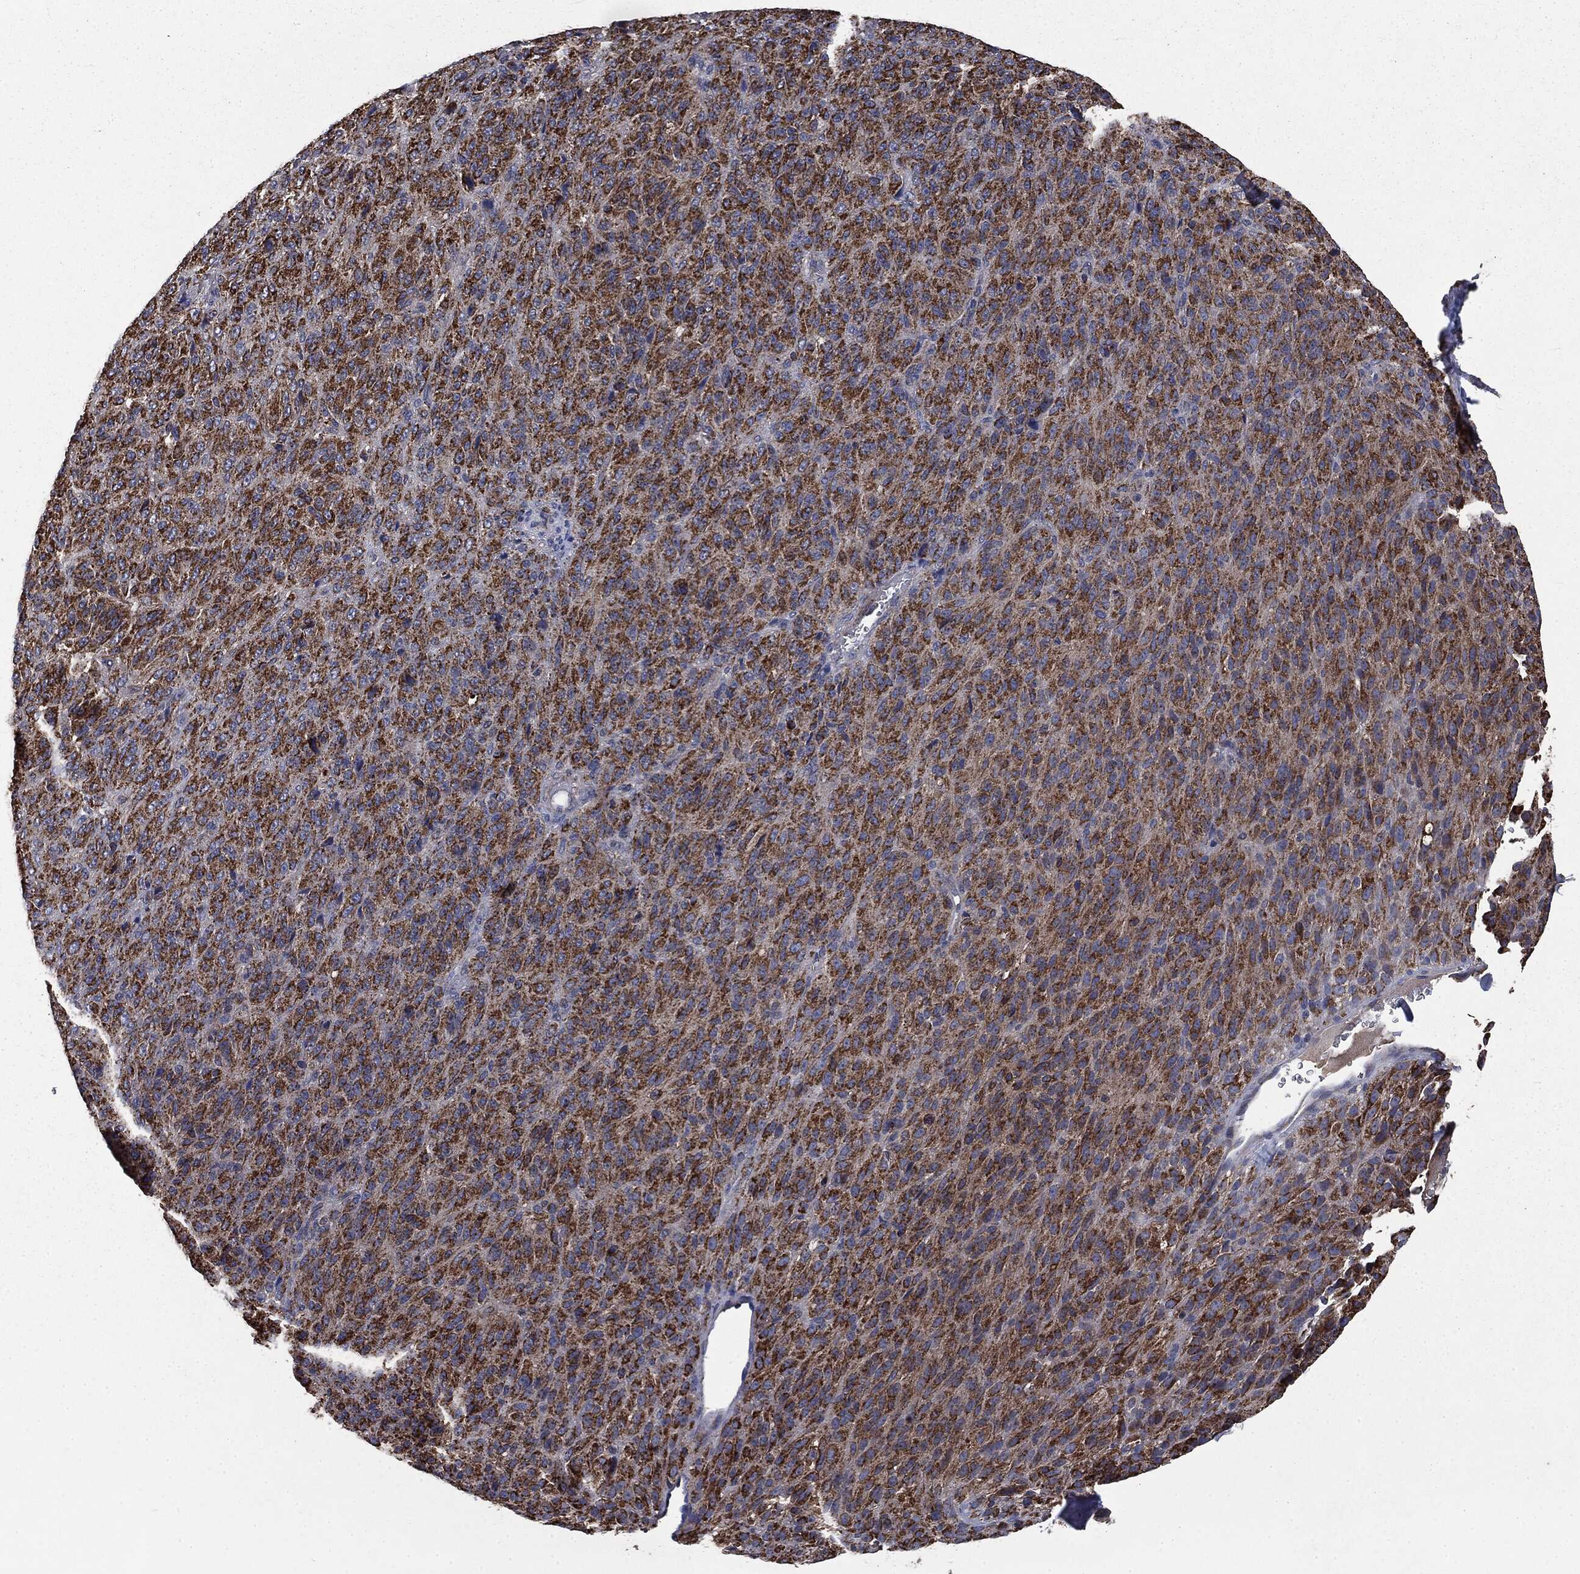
{"staining": {"intensity": "strong", "quantity": ">75%", "location": "cytoplasmic/membranous"}, "tissue": "melanoma", "cell_type": "Tumor cells", "image_type": "cancer", "snomed": [{"axis": "morphology", "description": "Malignant melanoma, Metastatic site"}, {"axis": "topography", "description": "Brain"}], "caption": "This photomicrograph shows immunohistochemistry (IHC) staining of melanoma, with high strong cytoplasmic/membranous expression in approximately >75% of tumor cells.", "gene": "MAPK6", "patient": {"sex": "female", "age": 56}}